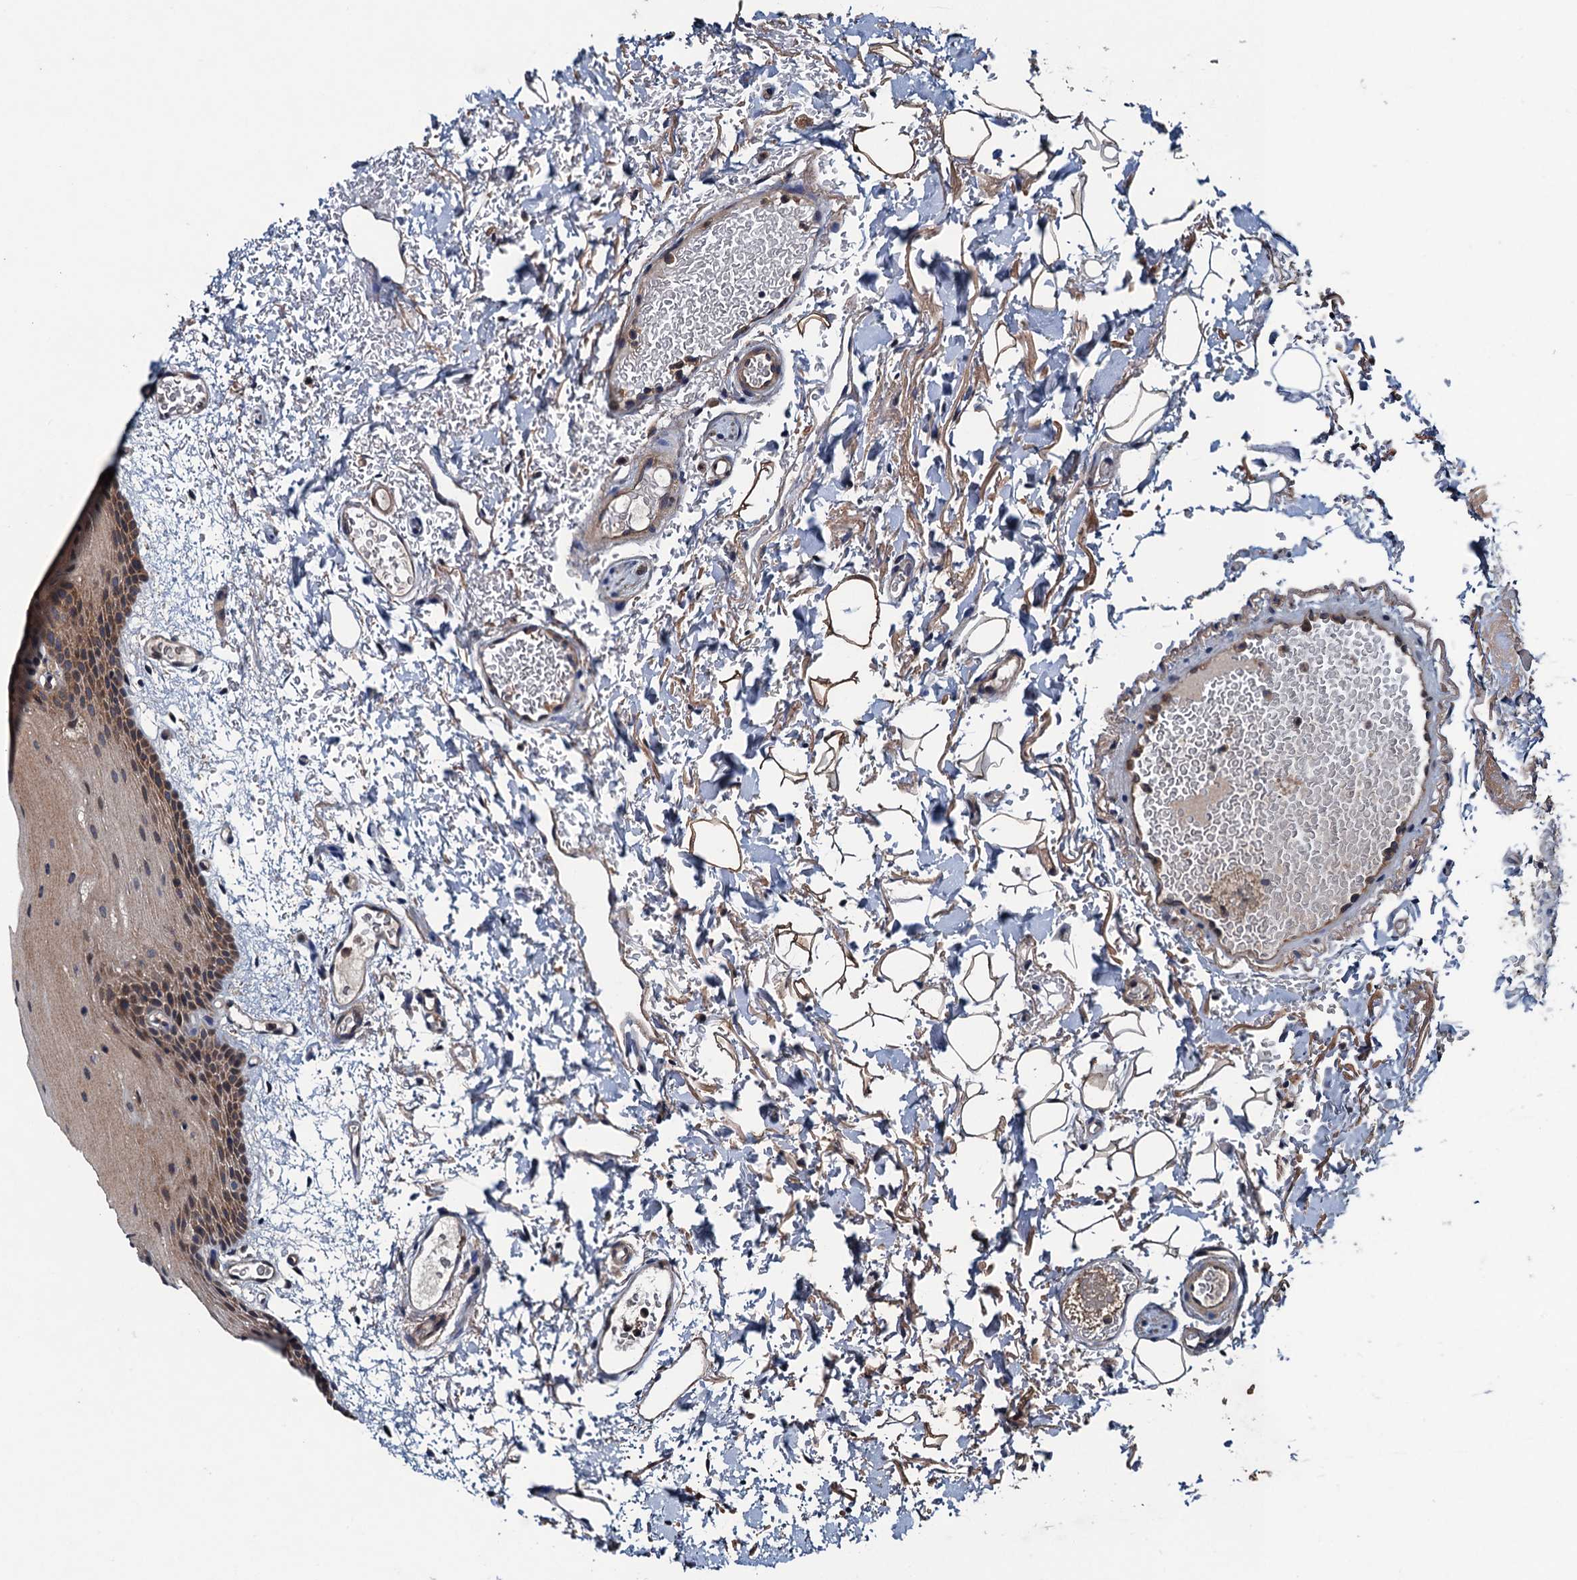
{"staining": {"intensity": "strong", "quantity": "25%-75%", "location": "cytoplasmic/membranous,nuclear"}, "tissue": "oral mucosa", "cell_type": "Squamous epithelial cells", "image_type": "normal", "snomed": [{"axis": "morphology", "description": "Normal tissue, NOS"}, {"axis": "topography", "description": "Oral tissue"}], "caption": "IHC photomicrograph of unremarkable oral mucosa stained for a protein (brown), which exhibits high levels of strong cytoplasmic/membranous,nuclear staining in approximately 25%-75% of squamous epithelial cells.", "gene": "BLTP3B", "patient": {"sex": "female", "age": 70}}